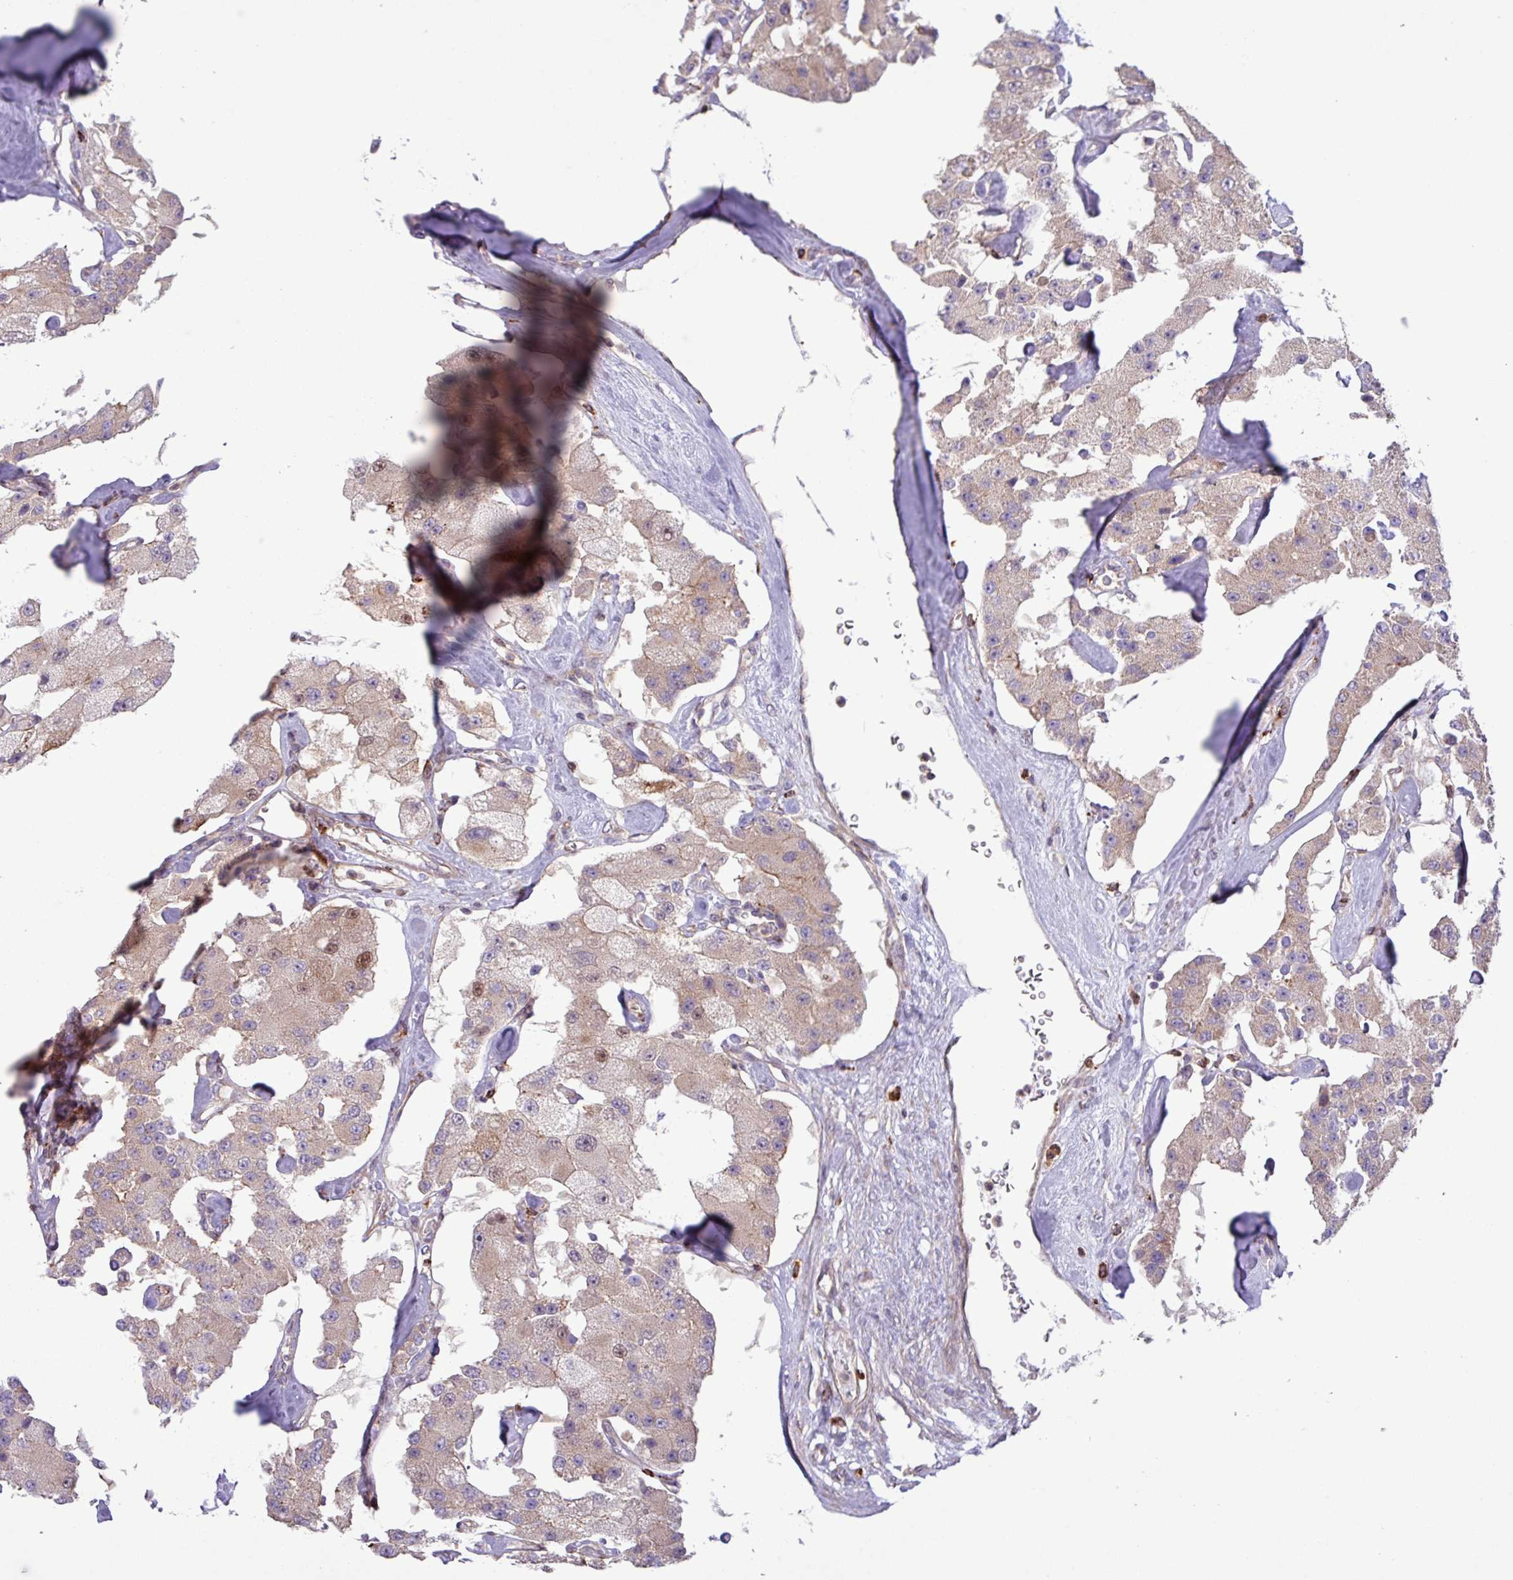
{"staining": {"intensity": "weak", "quantity": "25%-75%", "location": "cytoplasmic/membranous,nuclear"}, "tissue": "carcinoid", "cell_type": "Tumor cells", "image_type": "cancer", "snomed": [{"axis": "morphology", "description": "Carcinoid, malignant, NOS"}, {"axis": "topography", "description": "Pancreas"}], "caption": "Weak cytoplasmic/membranous and nuclear protein positivity is seen in about 25%-75% of tumor cells in carcinoid. (DAB (3,3'-diaminobenzidine) IHC with brightfield microscopy, high magnification).", "gene": "CNTRL", "patient": {"sex": "male", "age": 41}}